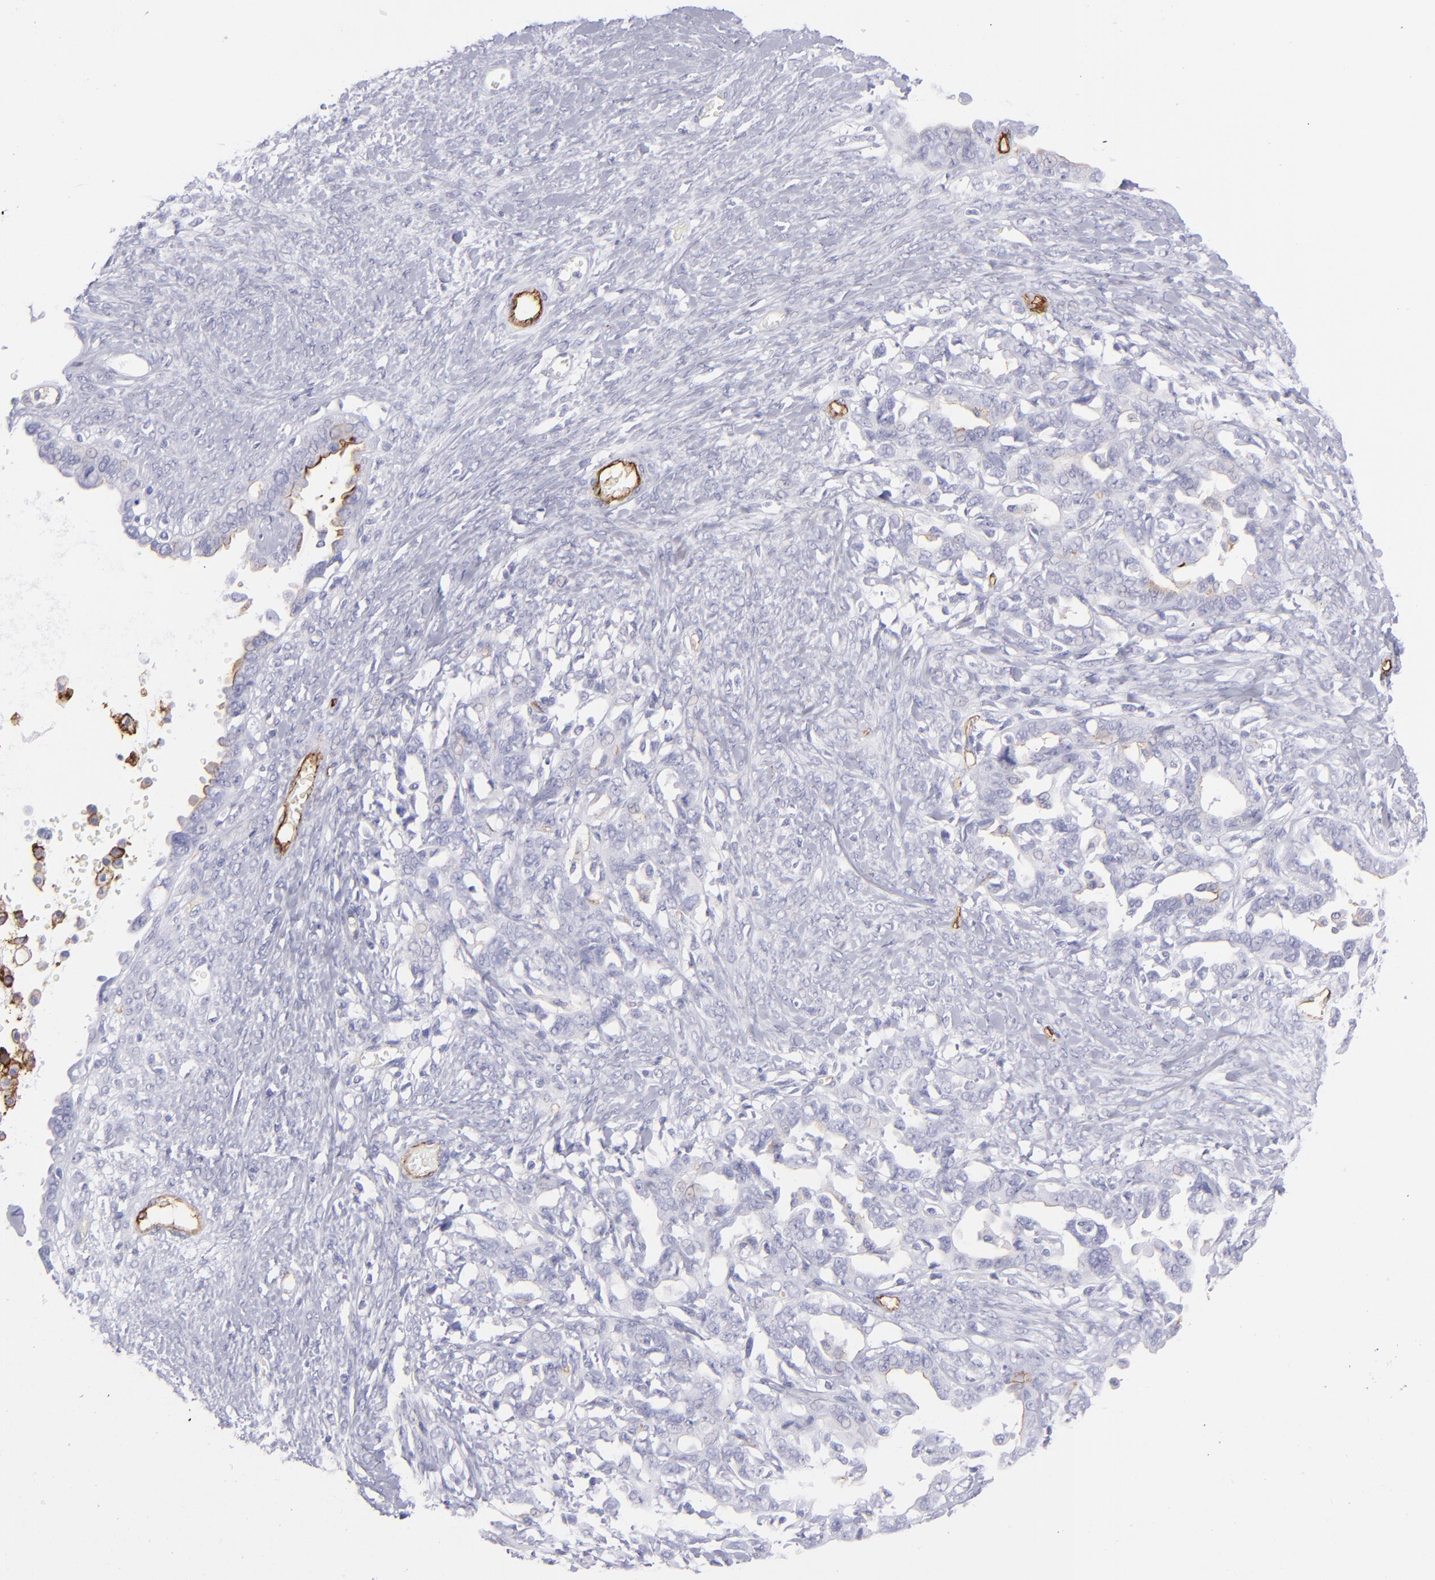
{"staining": {"intensity": "negative", "quantity": "none", "location": "none"}, "tissue": "ovarian cancer", "cell_type": "Tumor cells", "image_type": "cancer", "snomed": [{"axis": "morphology", "description": "Cystadenocarcinoma, serous, NOS"}, {"axis": "topography", "description": "Ovary"}], "caption": "Tumor cells show no significant protein staining in ovarian cancer.", "gene": "ACE", "patient": {"sex": "female", "age": 69}}